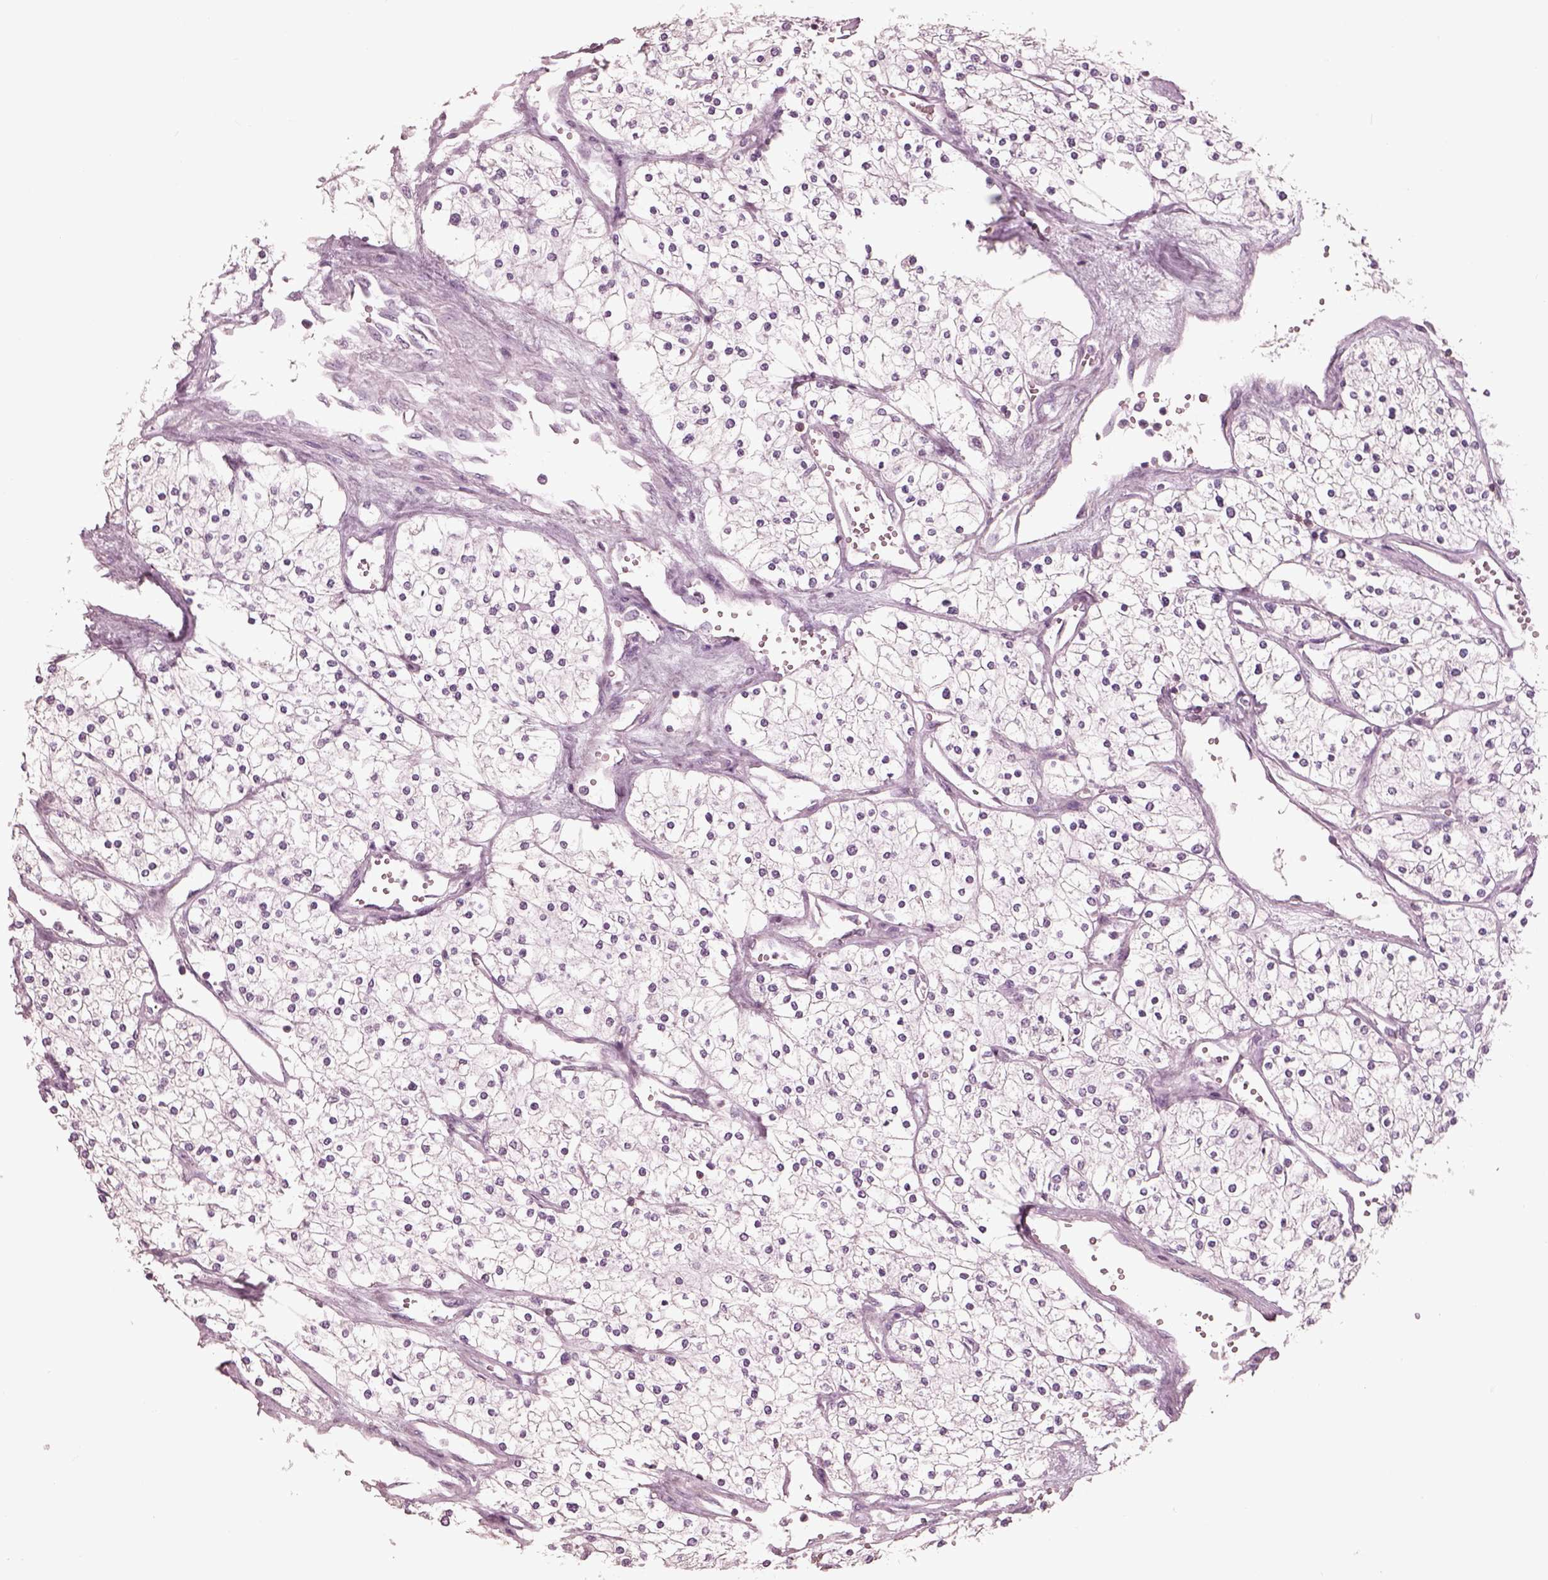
{"staining": {"intensity": "negative", "quantity": "none", "location": "none"}, "tissue": "renal cancer", "cell_type": "Tumor cells", "image_type": "cancer", "snomed": [{"axis": "morphology", "description": "Adenocarcinoma, NOS"}, {"axis": "topography", "description": "Kidney"}], "caption": "Immunohistochemistry histopathology image of neoplastic tissue: human renal adenocarcinoma stained with DAB (3,3'-diaminobenzidine) demonstrates no significant protein staining in tumor cells.", "gene": "PDCD1", "patient": {"sex": "male", "age": 80}}